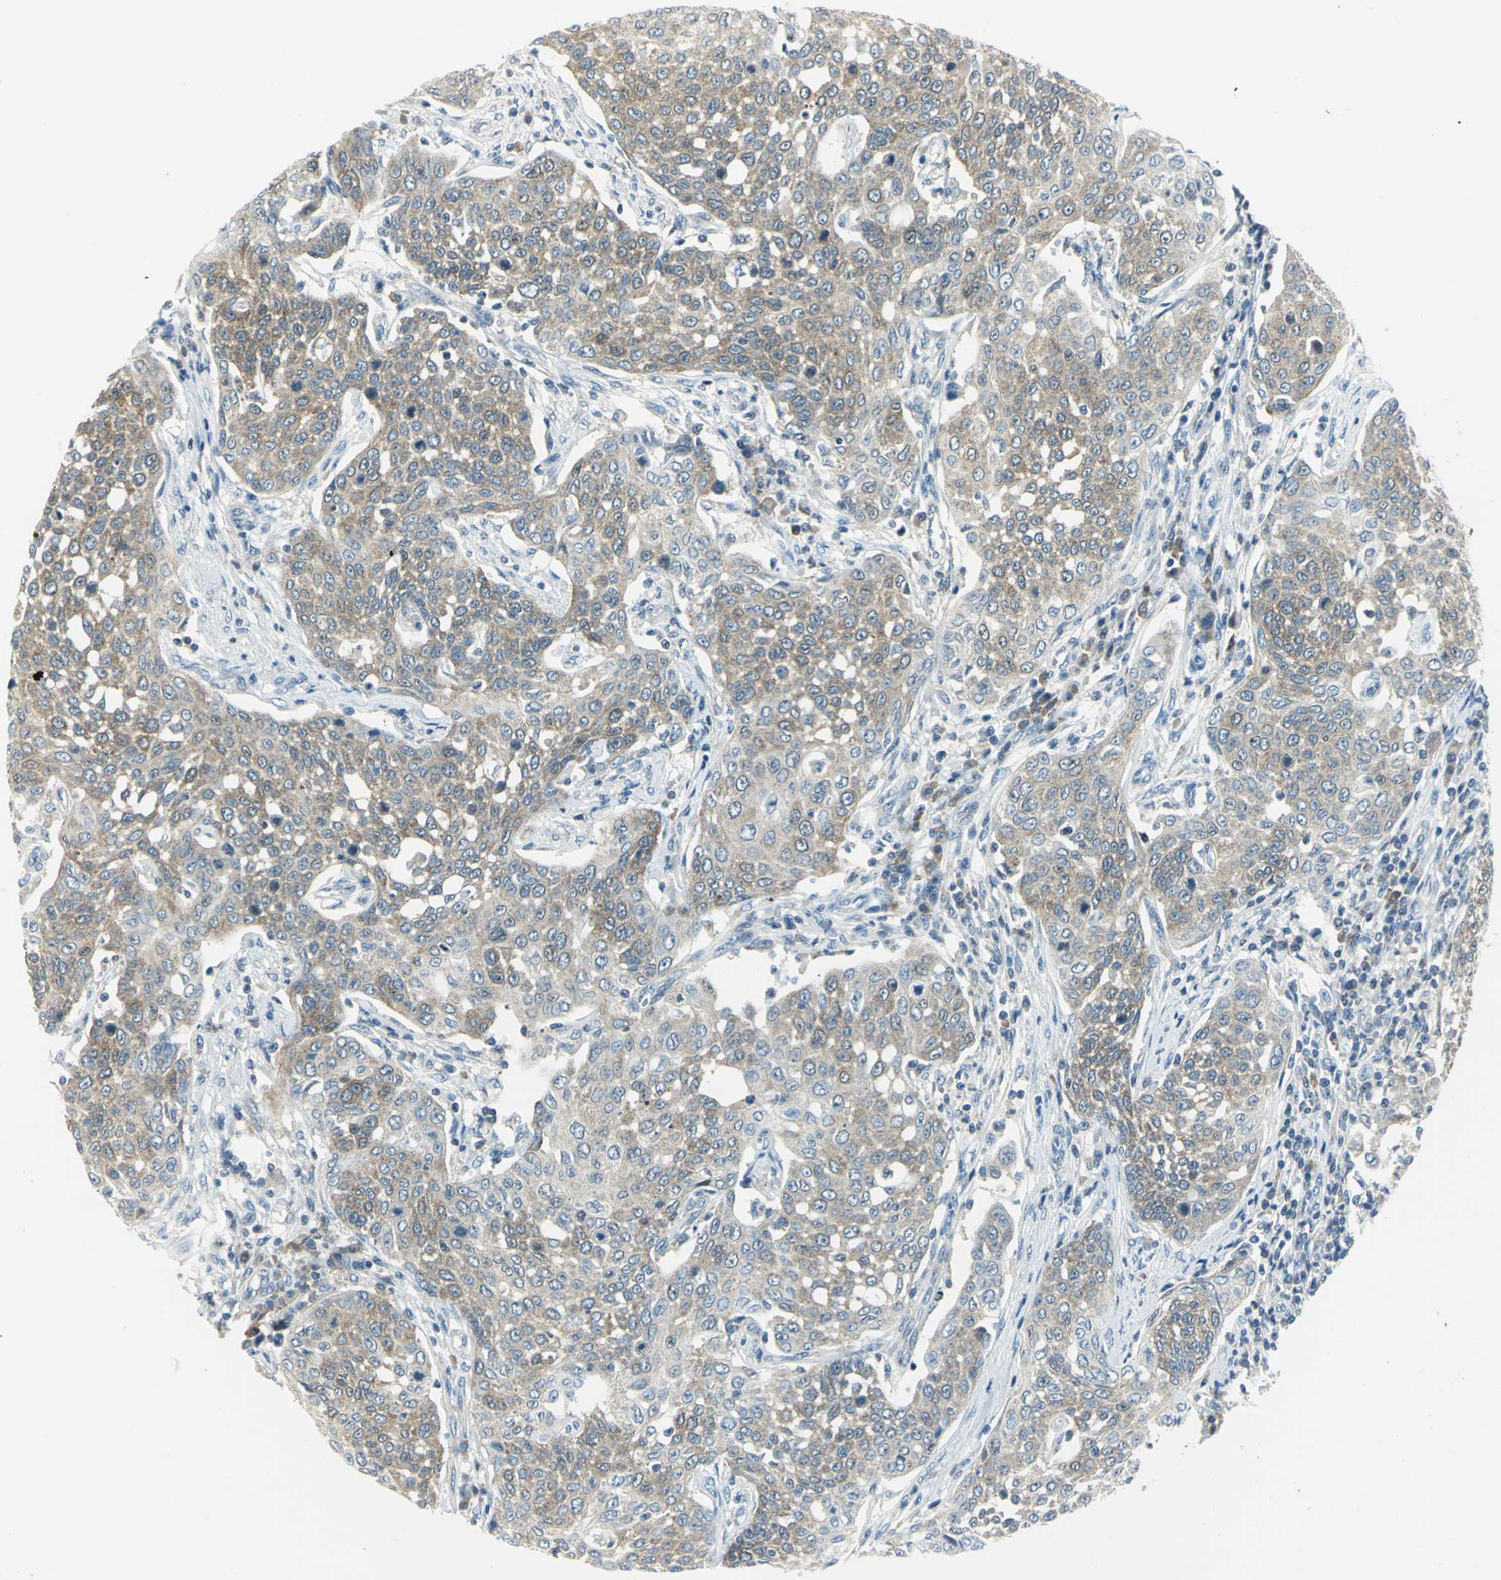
{"staining": {"intensity": "weak", "quantity": ">75%", "location": "cytoplasmic/membranous"}, "tissue": "cervical cancer", "cell_type": "Tumor cells", "image_type": "cancer", "snomed": [{"axis": "morphology", "description": "Squamous cell carcinoma, NOS"}, {"axis": "topography", "description": "Cervix"}], "caption": "Tumor cells reveal low levels of weak cytoplasmic/membranous expression in about >75% of cells in cervical cancer.", "gene": "ALDOA", "patient": {"sex": "female", "age": 34}}